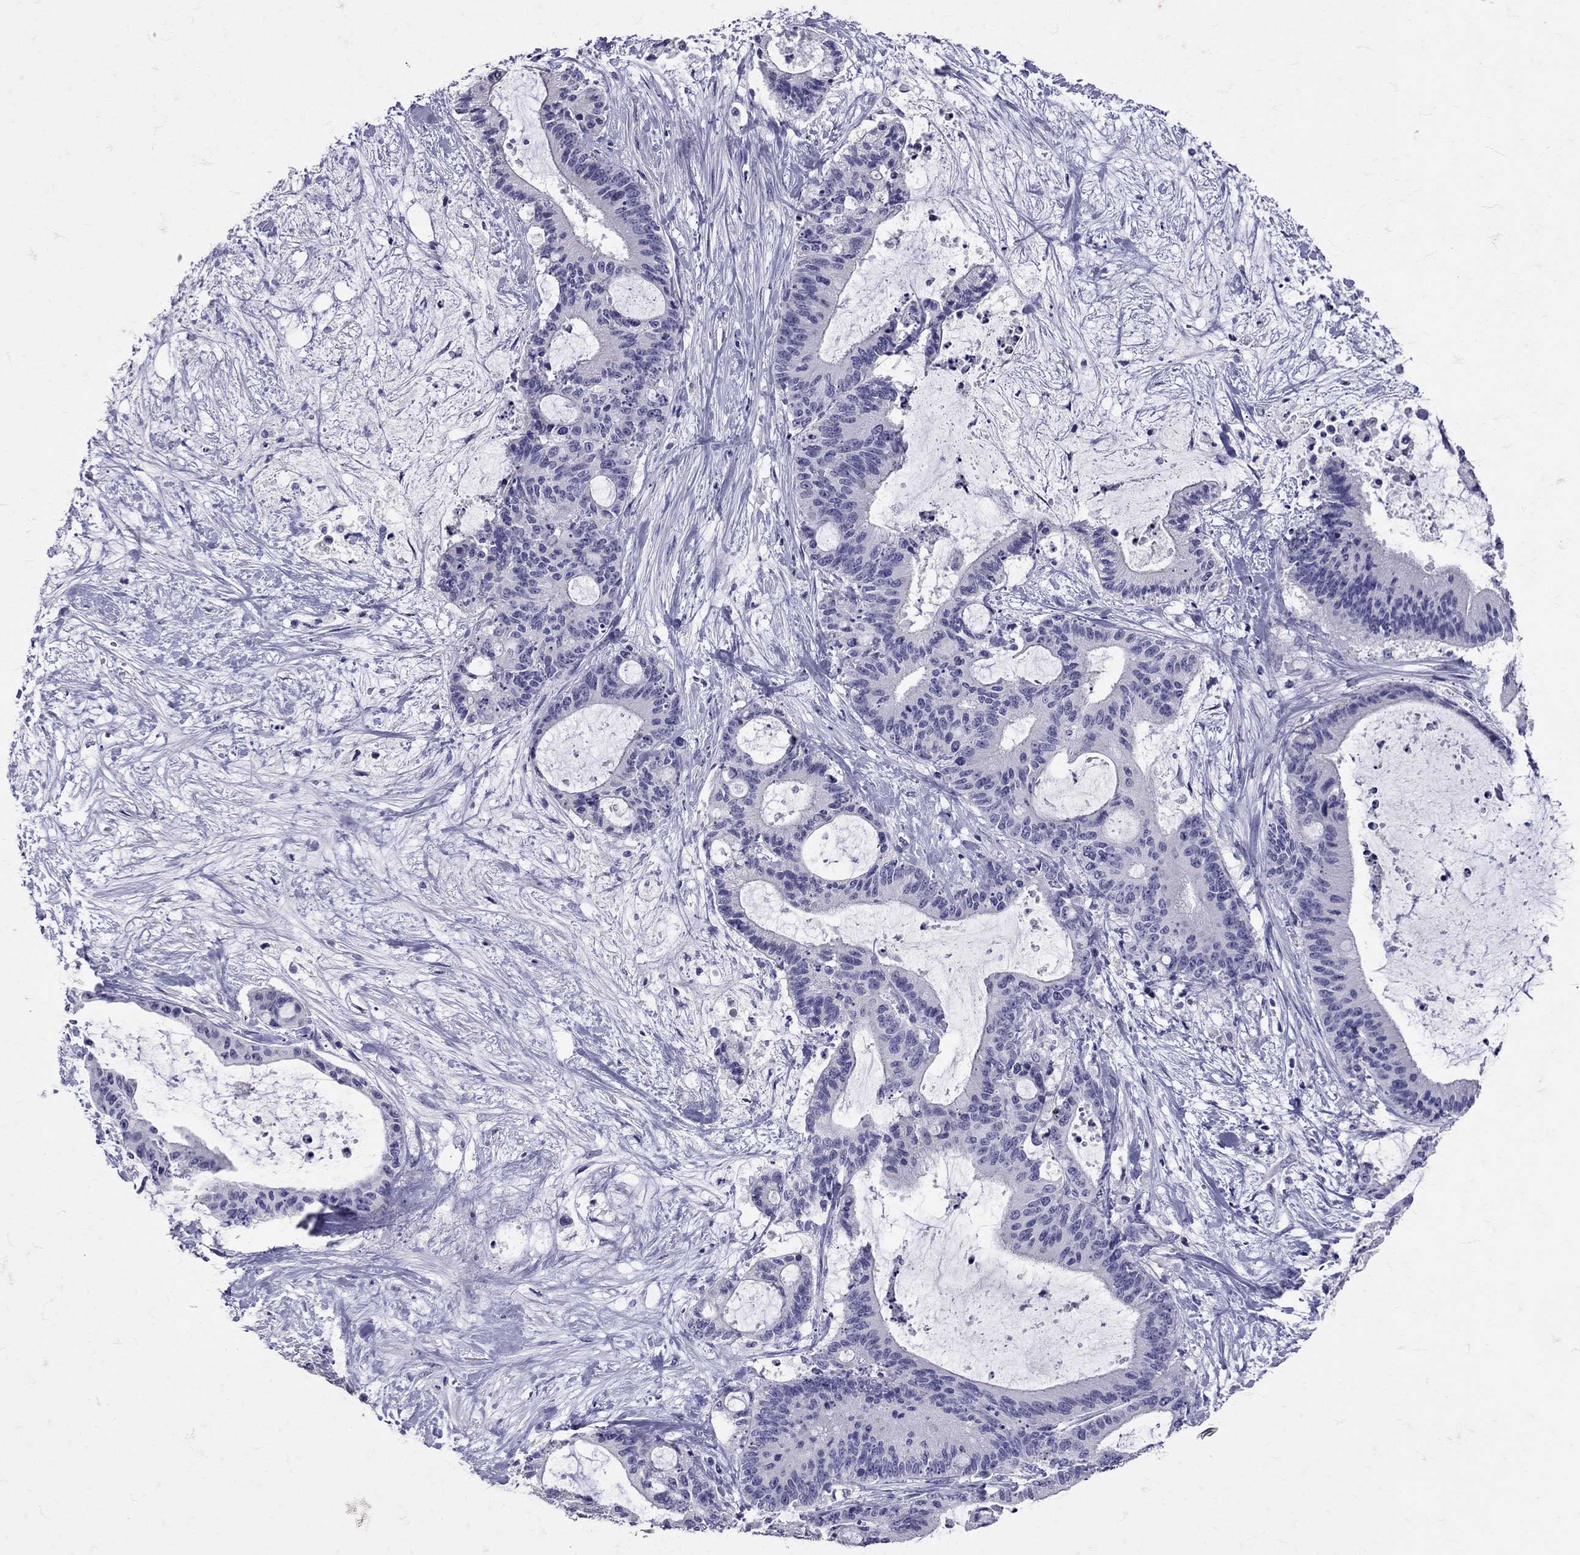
{"staining": {"intensity": "negative", "quantity": "none", "location": "none"}, "tissue": "liver cancer", "cell_type": "Tumor cells", "image_type": "cancer", "snomed": [{"axis": "morphology", "description": "Cholangiocarcinoma"}, {"axis": "topography", "description": "Liver"}], "caption": "A high-resolution micrograph shows IHC staining of liver cholangiocarcinoma, which demonstrates no significant positivity in tumor cells.", "gene": "SST", "patient": {"sex": "female", "age": 73}}